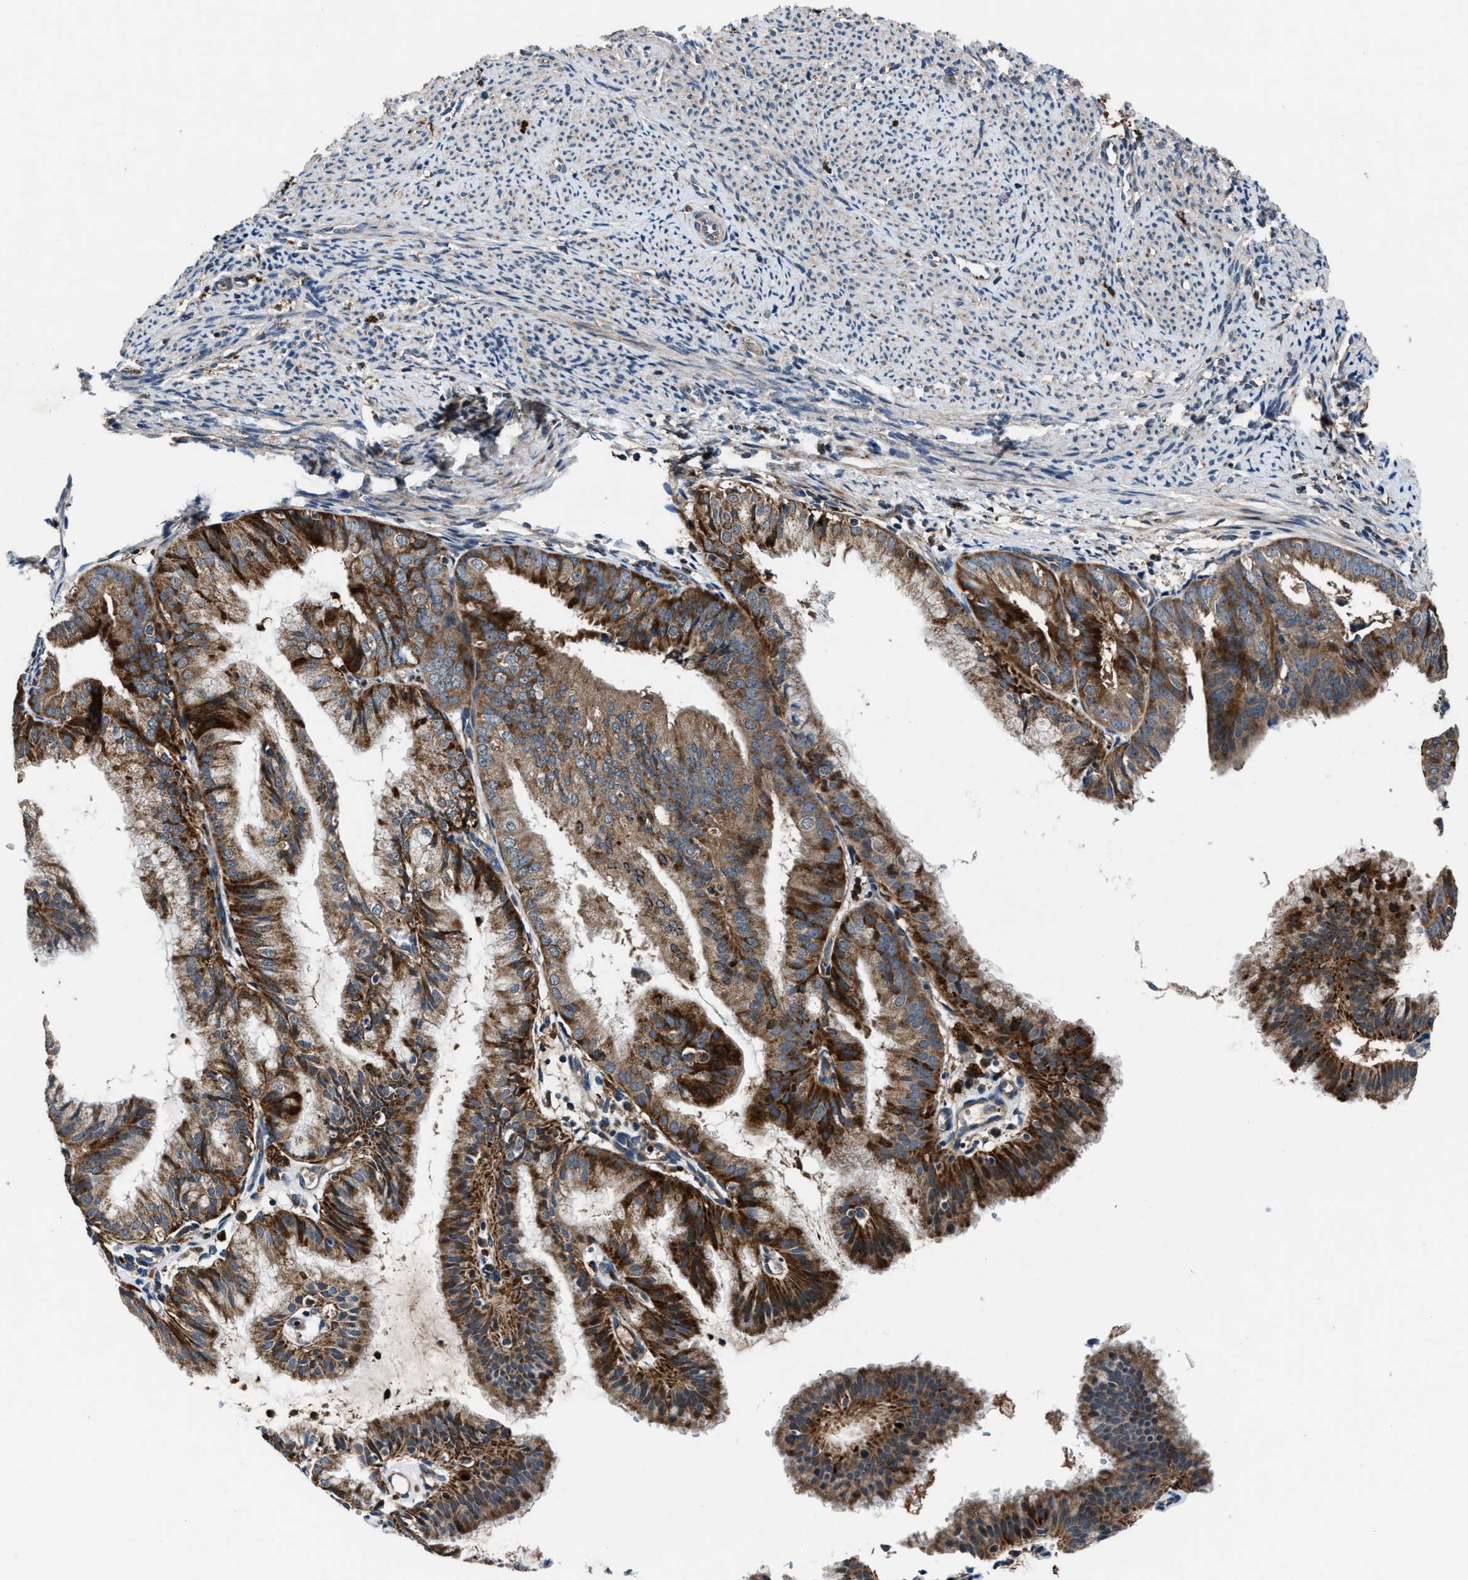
{"staining": {"intensity": "moderate", "quantity": ">75%", "location": "cytoplasmic/membranous"}, "tissue": "endometrial cancer", "cell_type": "Tumor cells", "image_type": "cancer", "snomed": [{"axis": "morphology", "description": "Adenocarcinoma, NOS"}, {"axis": "topography", "description": "Endometrium"}], "caption": "An image of endometrial adenocarcinoma stained for a protein demonstrates moderate cytoplasmic/membranous brown staining in tumor cells. (DAB (3,3'-diaminobenzidine) = brown stain, brightfield microscopy at high magnification).", "gene": "FAM221A", "patient": {"sex": "female", "age": 63}}